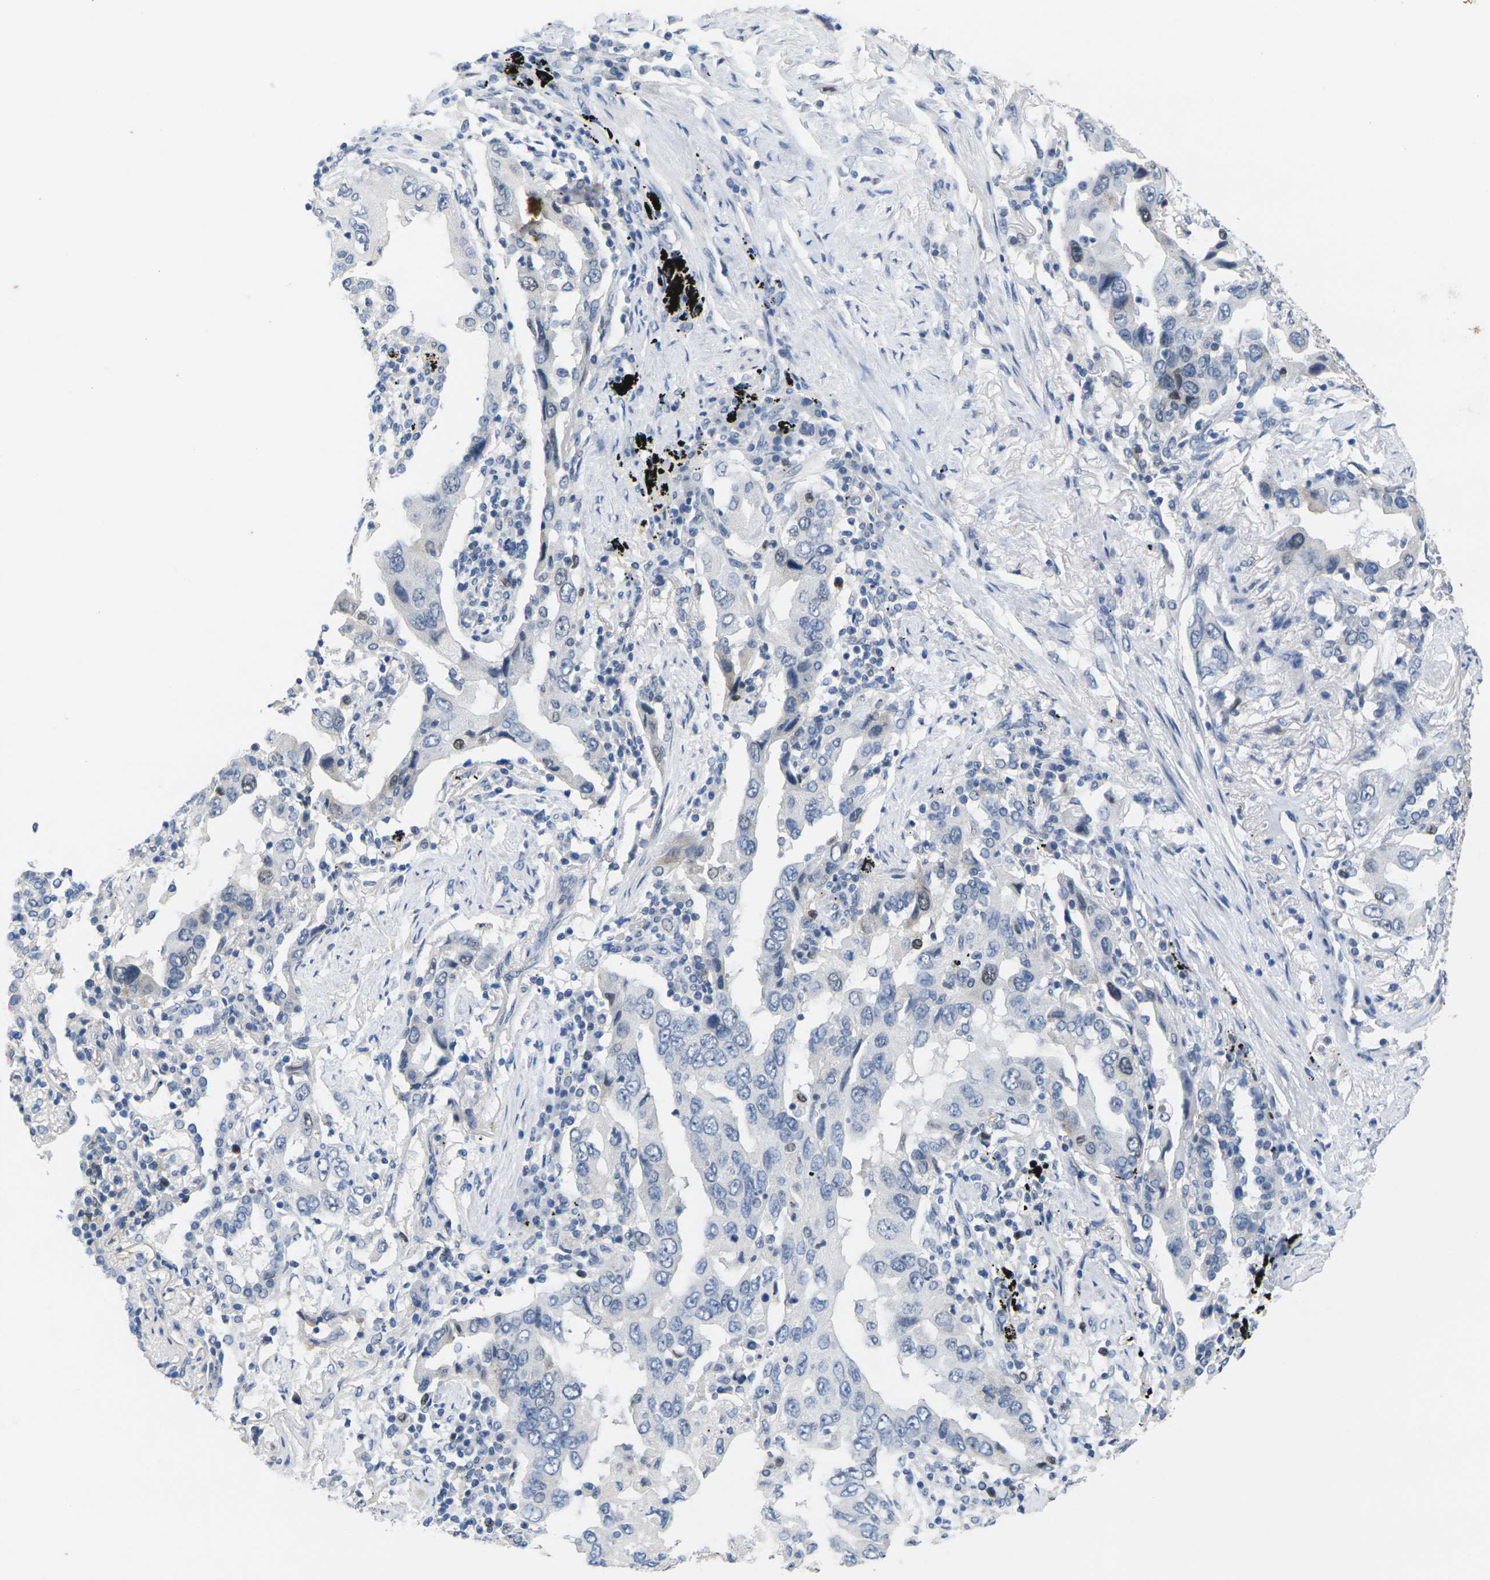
{"staining": {"intensity": "negative", "quantity": "none", "location": "none"}, "tissue": "lung cancer", "cell_type": "Tumor cells", "image_type": "cancer", "snomed": [{"axis": "morphology", "description": "Adenocarcinoma, NOS"}, {"axis": "topography", "description": "Lung"}], "caption": "High magnification brightfield microscopy of lung cancer stained with DAB (3,3'-diaminobenzidine) (brown) and counterstained with hematoxylin (blue): tumor cells show no significant expression. The staining is performed using DAB brown chromogen with nuclei counter-stained in using hematoxylin.", "gene": "CDK2", "patient": {"sex": "female", "age": 65}}